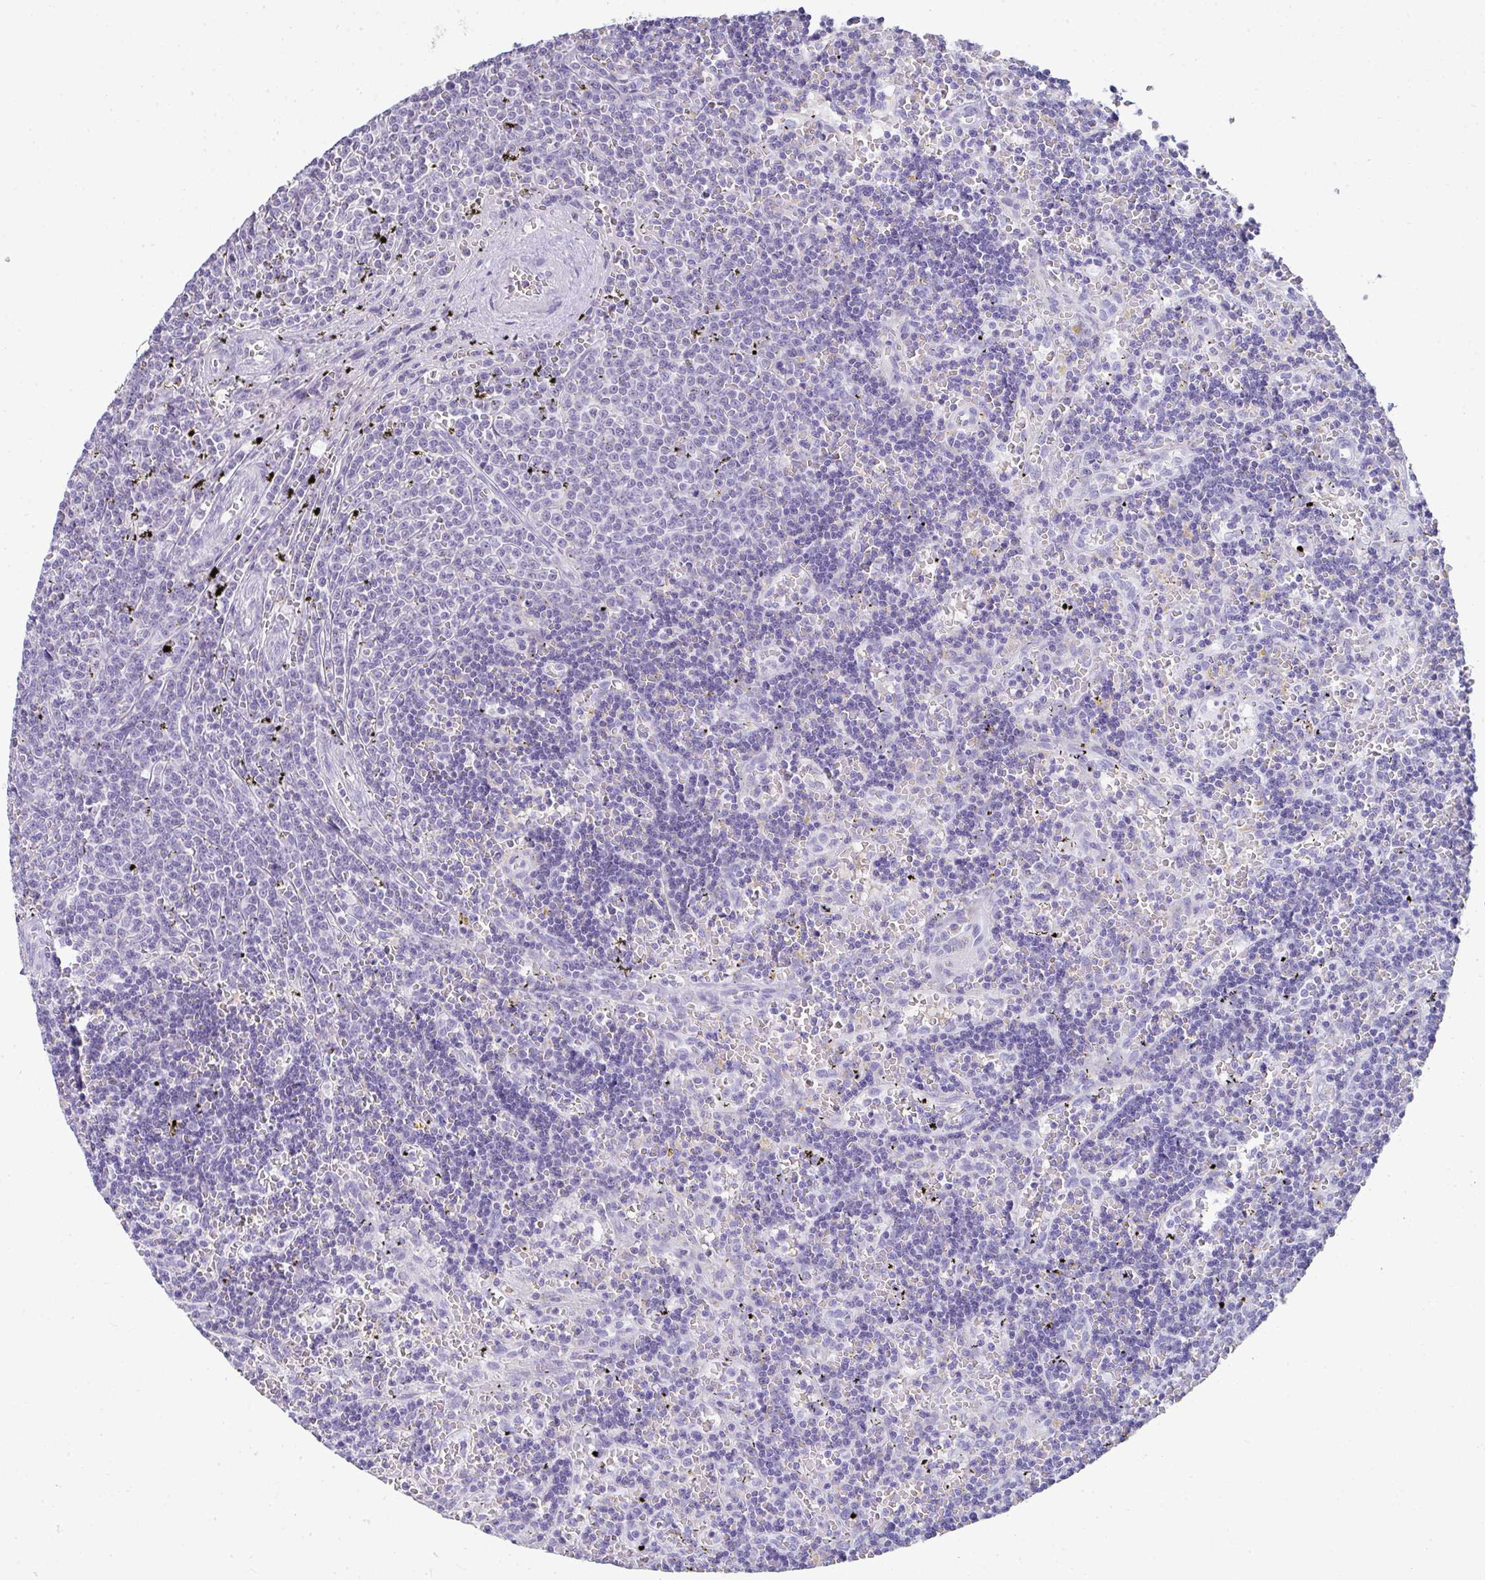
{"staining": {"intensity": "negative", "quantity": "none", "location": "none"}, "tissue": "lymphoma", "cell_type": "Tumor cells", "image_type": "cancer", "snomed": [{"axis": "morphology", "description": "Malignant lymphoma, non-Hodgkin's type, Low grade"}, {"axis": "topography", "description": "Spleen"}], "caption": "High power microscopy micrograph of an IHC histopathology image of lymphoma, revealing no significant staining in tumor cells. Brightfield microscopy of immunohistochemistry stained with DAB (3,3'-diaminobenzidine) (brown) and hematoxylin (blue), captured at high magnification.", "gene": "RLF", "patient": {"sex": "male", "age": 60}}